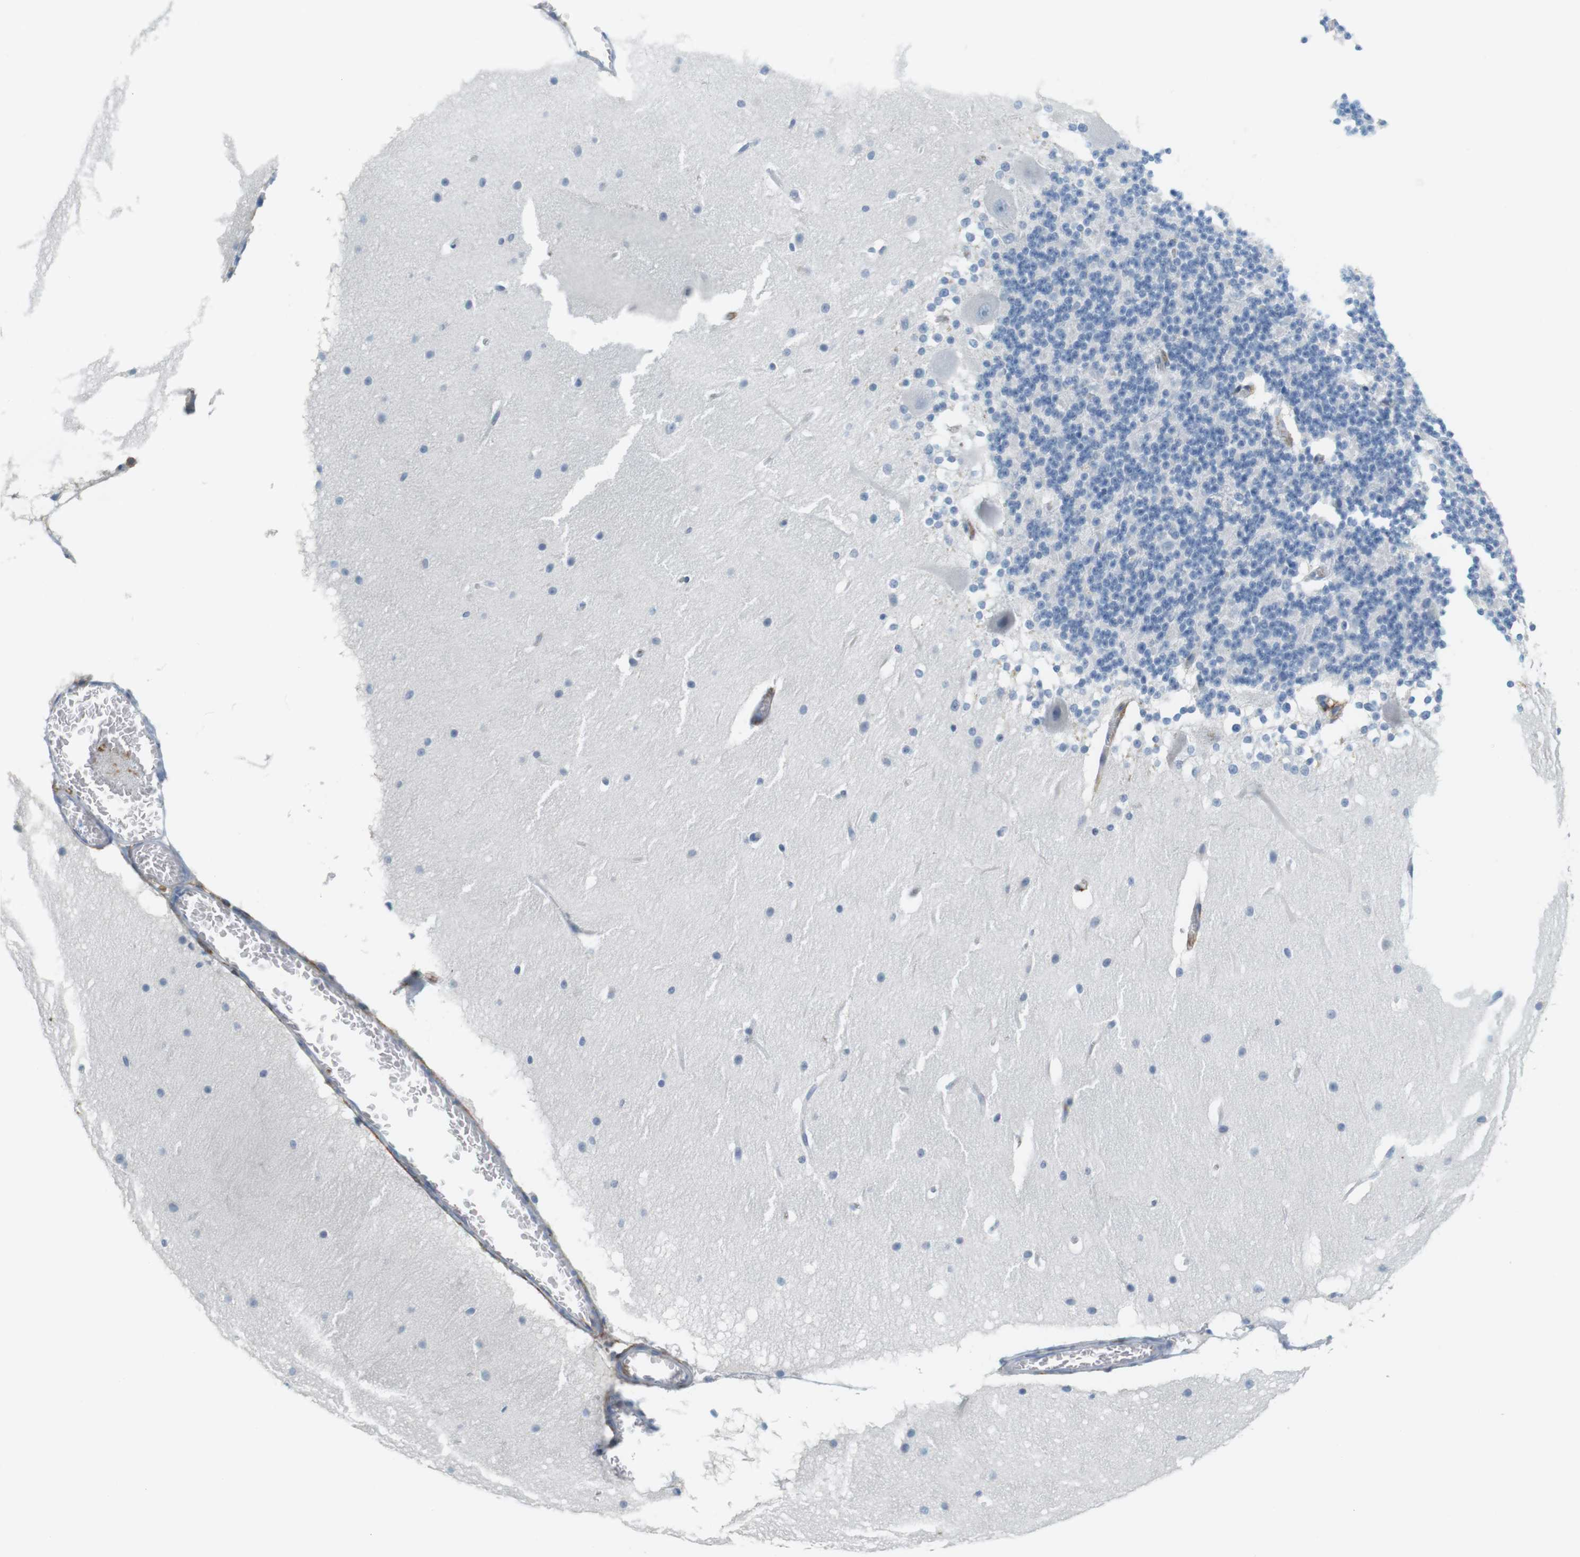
{"staining": {"intensity": "negative", "quantity": "none", "location": "none"}, "tissue": "cerebellum", "cell_type": "Cells in granular layer", "image_type": "normal", "snomed": [{"axis": "morphology", "description": "Normal tissue, NOS"}, {"axis": "topography", "description": "Cerebellum"}], "caption": "The immunohistochemistry image has no significant positivity in cells in granular layer of cerebellum. The staining was performed using DAB (3,3'-diaminobenzidine) to visualize the protein expression in brown, while the nuclei were stained in blue with hematoxylin (Magnification: 20x).", "gene": "F2R", "patient": {"sex": "female", "age": 19}}